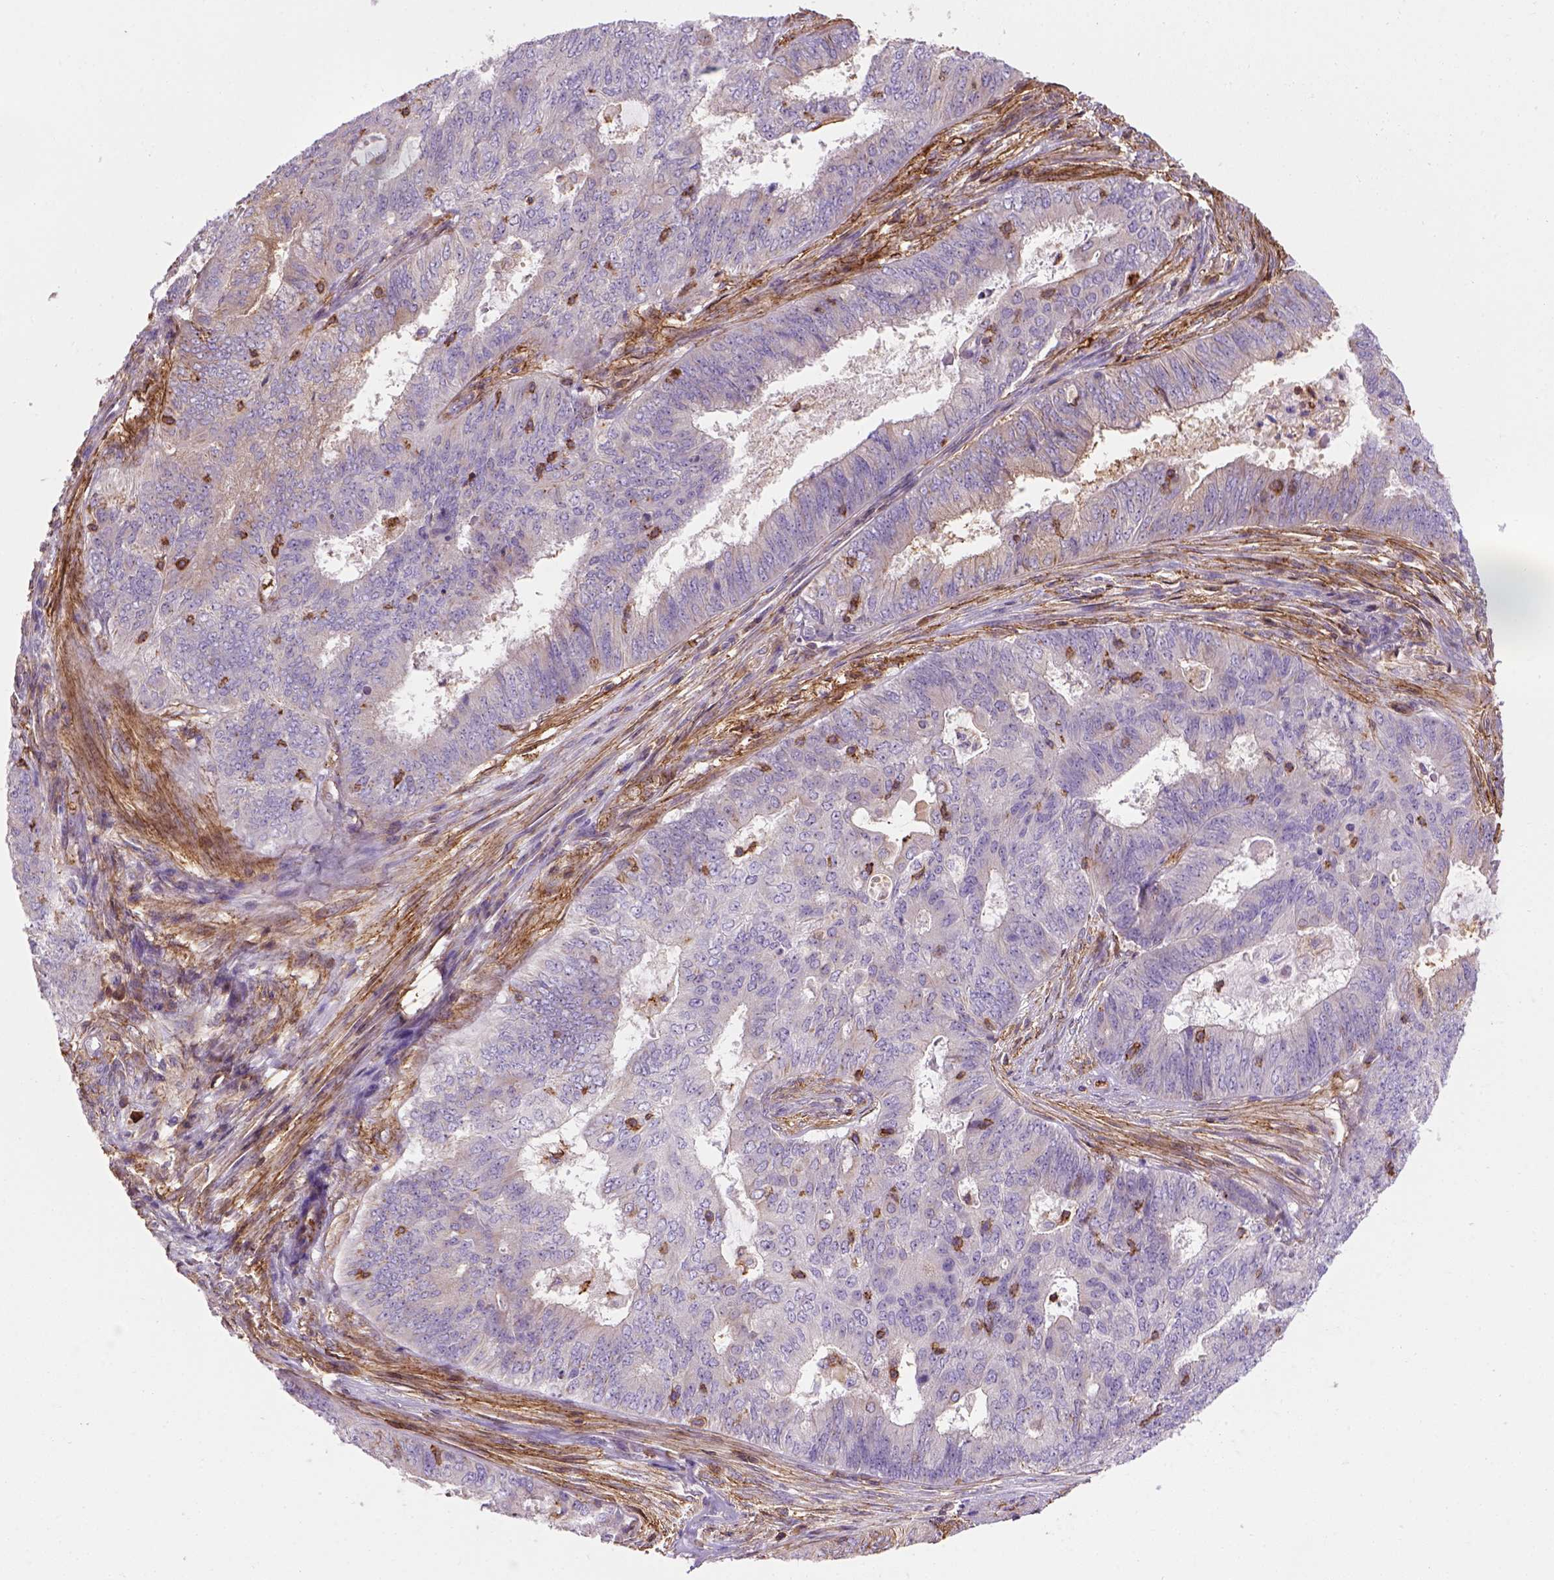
{"staining": {"intensity": "negative", "quantity": "none", "location": "none"}, "tissue": "endometrial cancer", "cell_type": "Tumor cells", "image_type": "cancer", "snomed": [{"axis": "morphology", "description": "Adenocarcinoma, NOS"}, {"axis": "topography", "description": "Endometrium"}], "caption": "Immunohistochemistry of endometrial adenocarcinoma shows no staining in tumor cells.", "gene": "GPRC5D", "patient": {"sex": "female", "age": 62}}